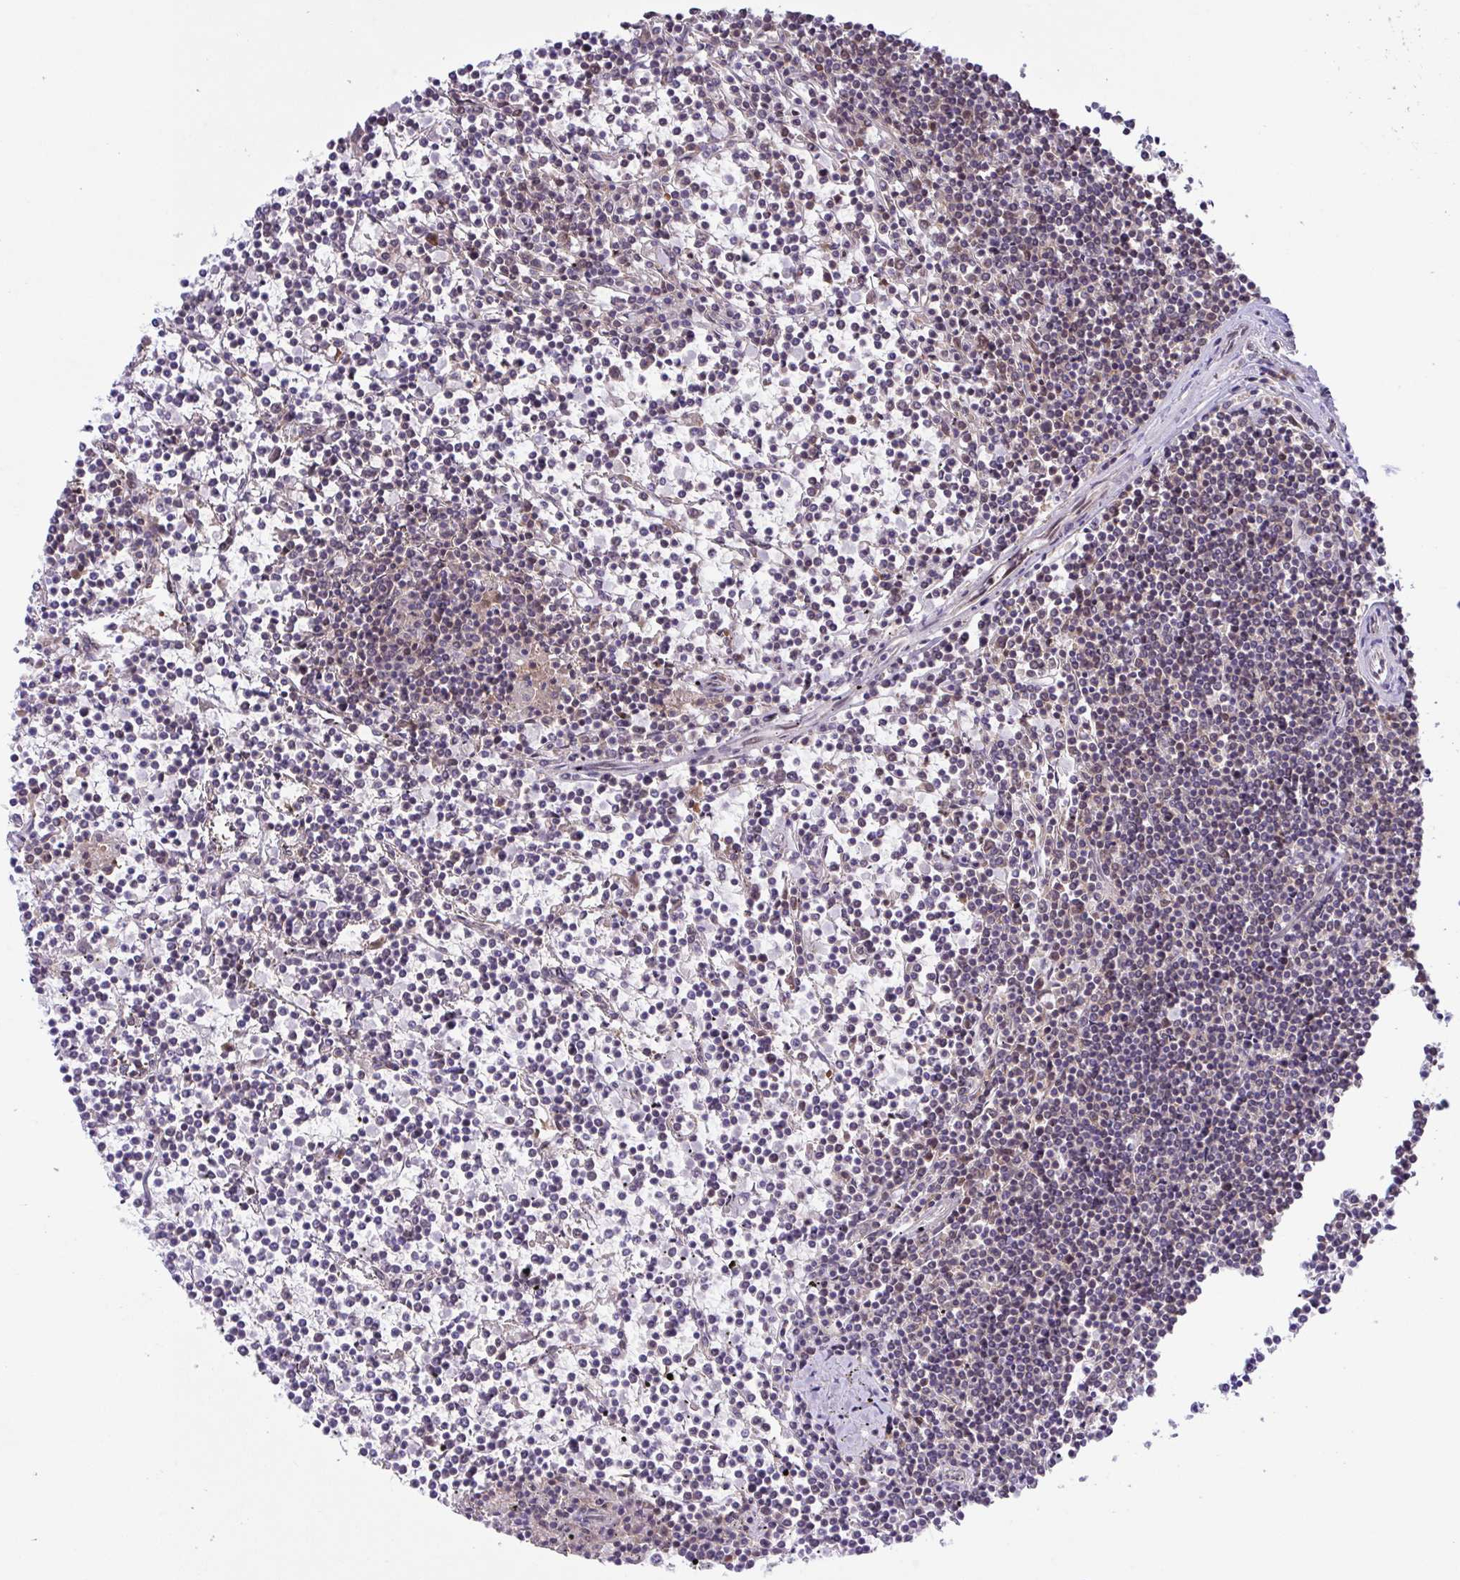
{"staining": {"intensity": "negative", "quantity": "none", "location": "none"}, "tissue": "lymphoma", "cell_type": "Tumor cells", "image_type": "cancer", "snomed": [{"axis": "morphology", "description": "Malignant lymphoma, non-Hodgkin's type, Low grade"}, {"axis": "topography", "description": "Spleen"}], "caption": "The photomicrograph demonstrates no significant expression in tumor cells of low-grade malignant lymphoma, non-Hodgkin's type.", "gene": "ZNF444", "patient": {"sex": "female", "age": 19}}